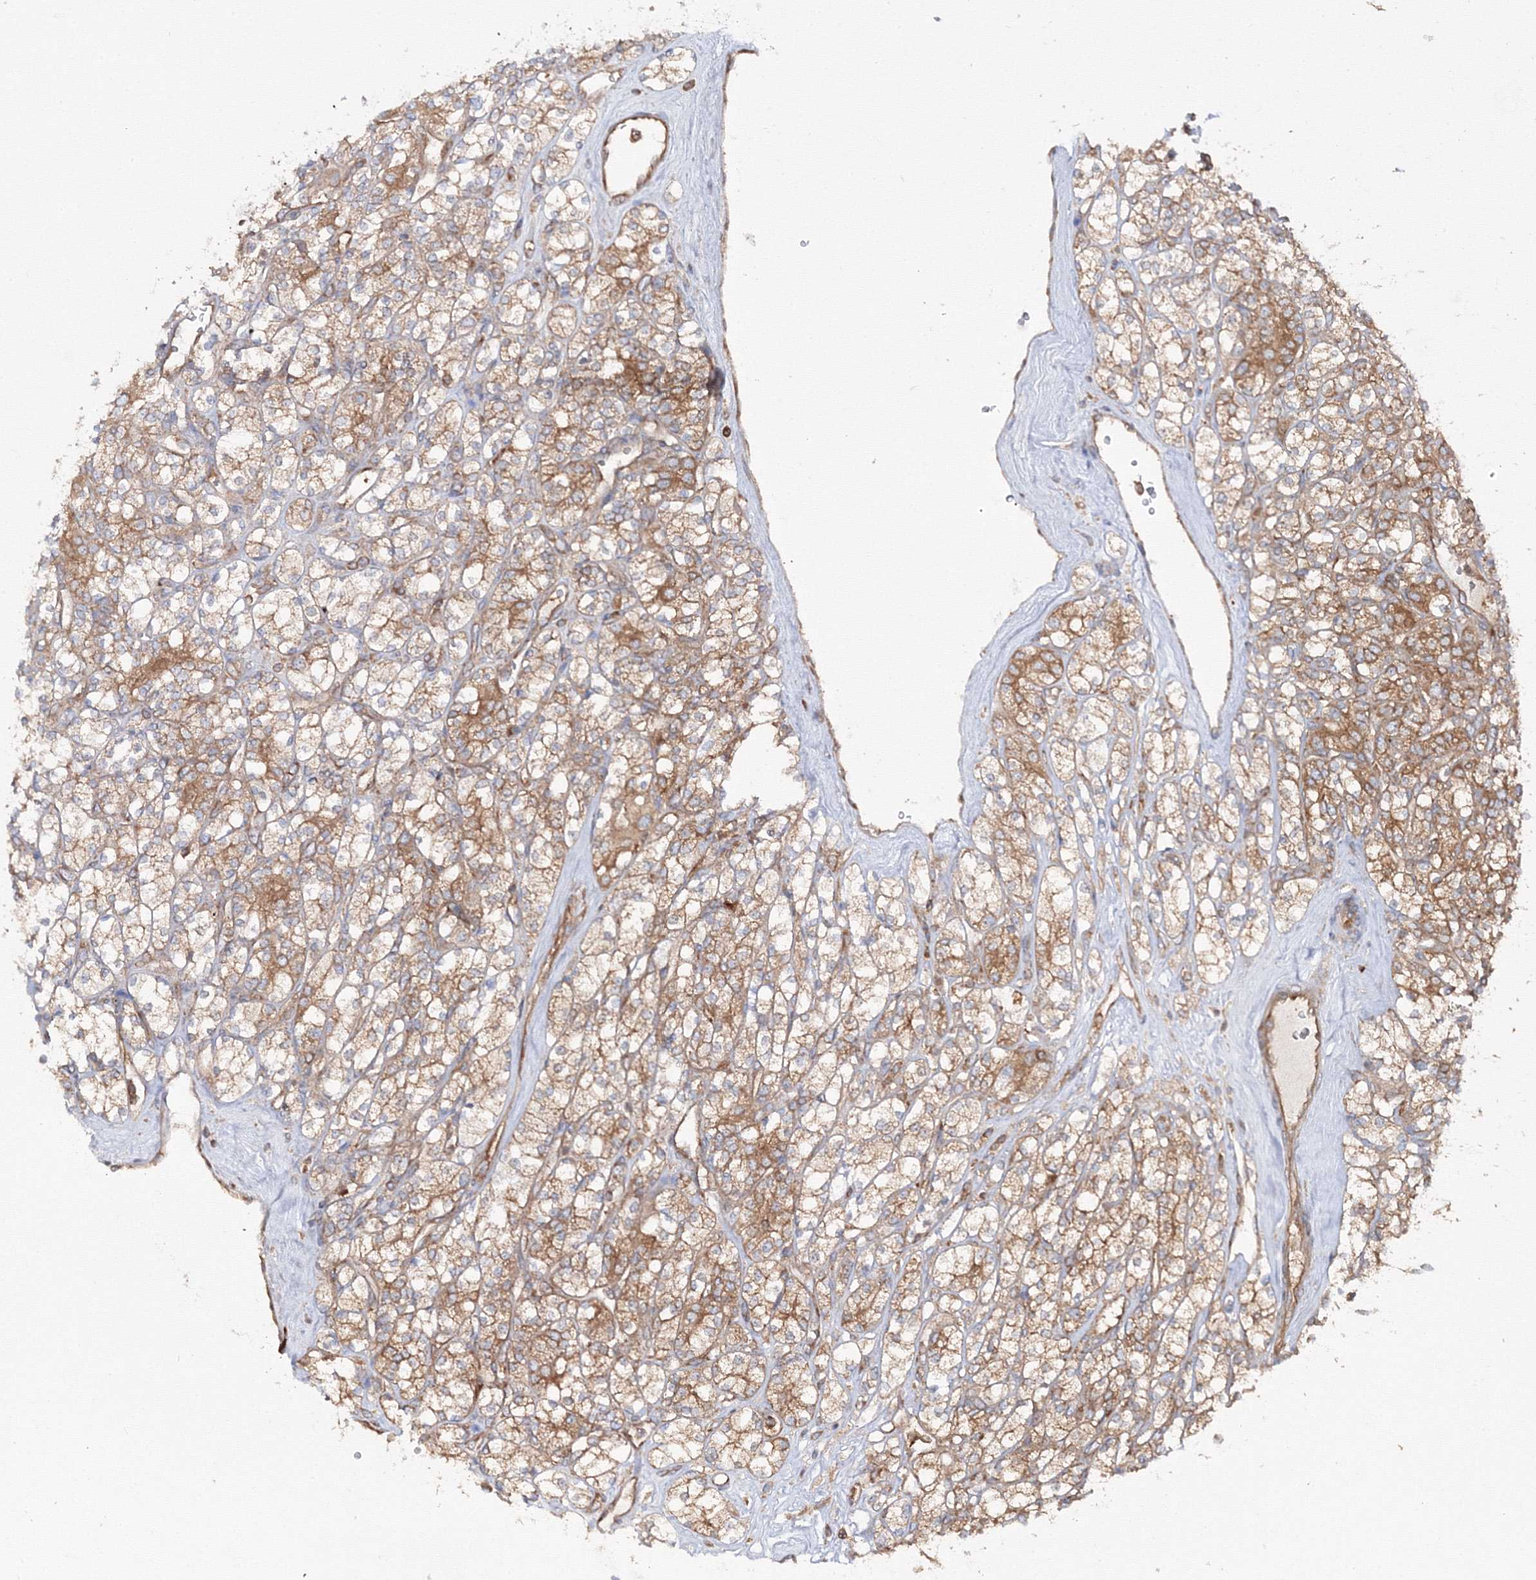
{"staining": {"intensity": "moderate", "quantity": ">75%", "location": "cytoplasmic/membranous"}, "tissue": "renal cancer", "cell_type": "Tumor cells", "image_type": "cancer", "snomed": [{"axis": "morphology", "description": "Adenocarcinoma, NOS"}, {"axis": "topography", "description": "Kidney"}], "caption": "Adenocarcinoma (renal) tissue displays moderate cytoplasmic/membranous expression in approximately >75% of tumor cells, visualized by immunohistochemistry. The staining was performed using DAB (3,3'-diaminobenzidine) to visualize the protein expression in brown, while the nuclei were stained in blue with hematoxylin (Magnification: 20x).", "gene": "HARS1", "patient": {"sex": "male", "age": 77}}